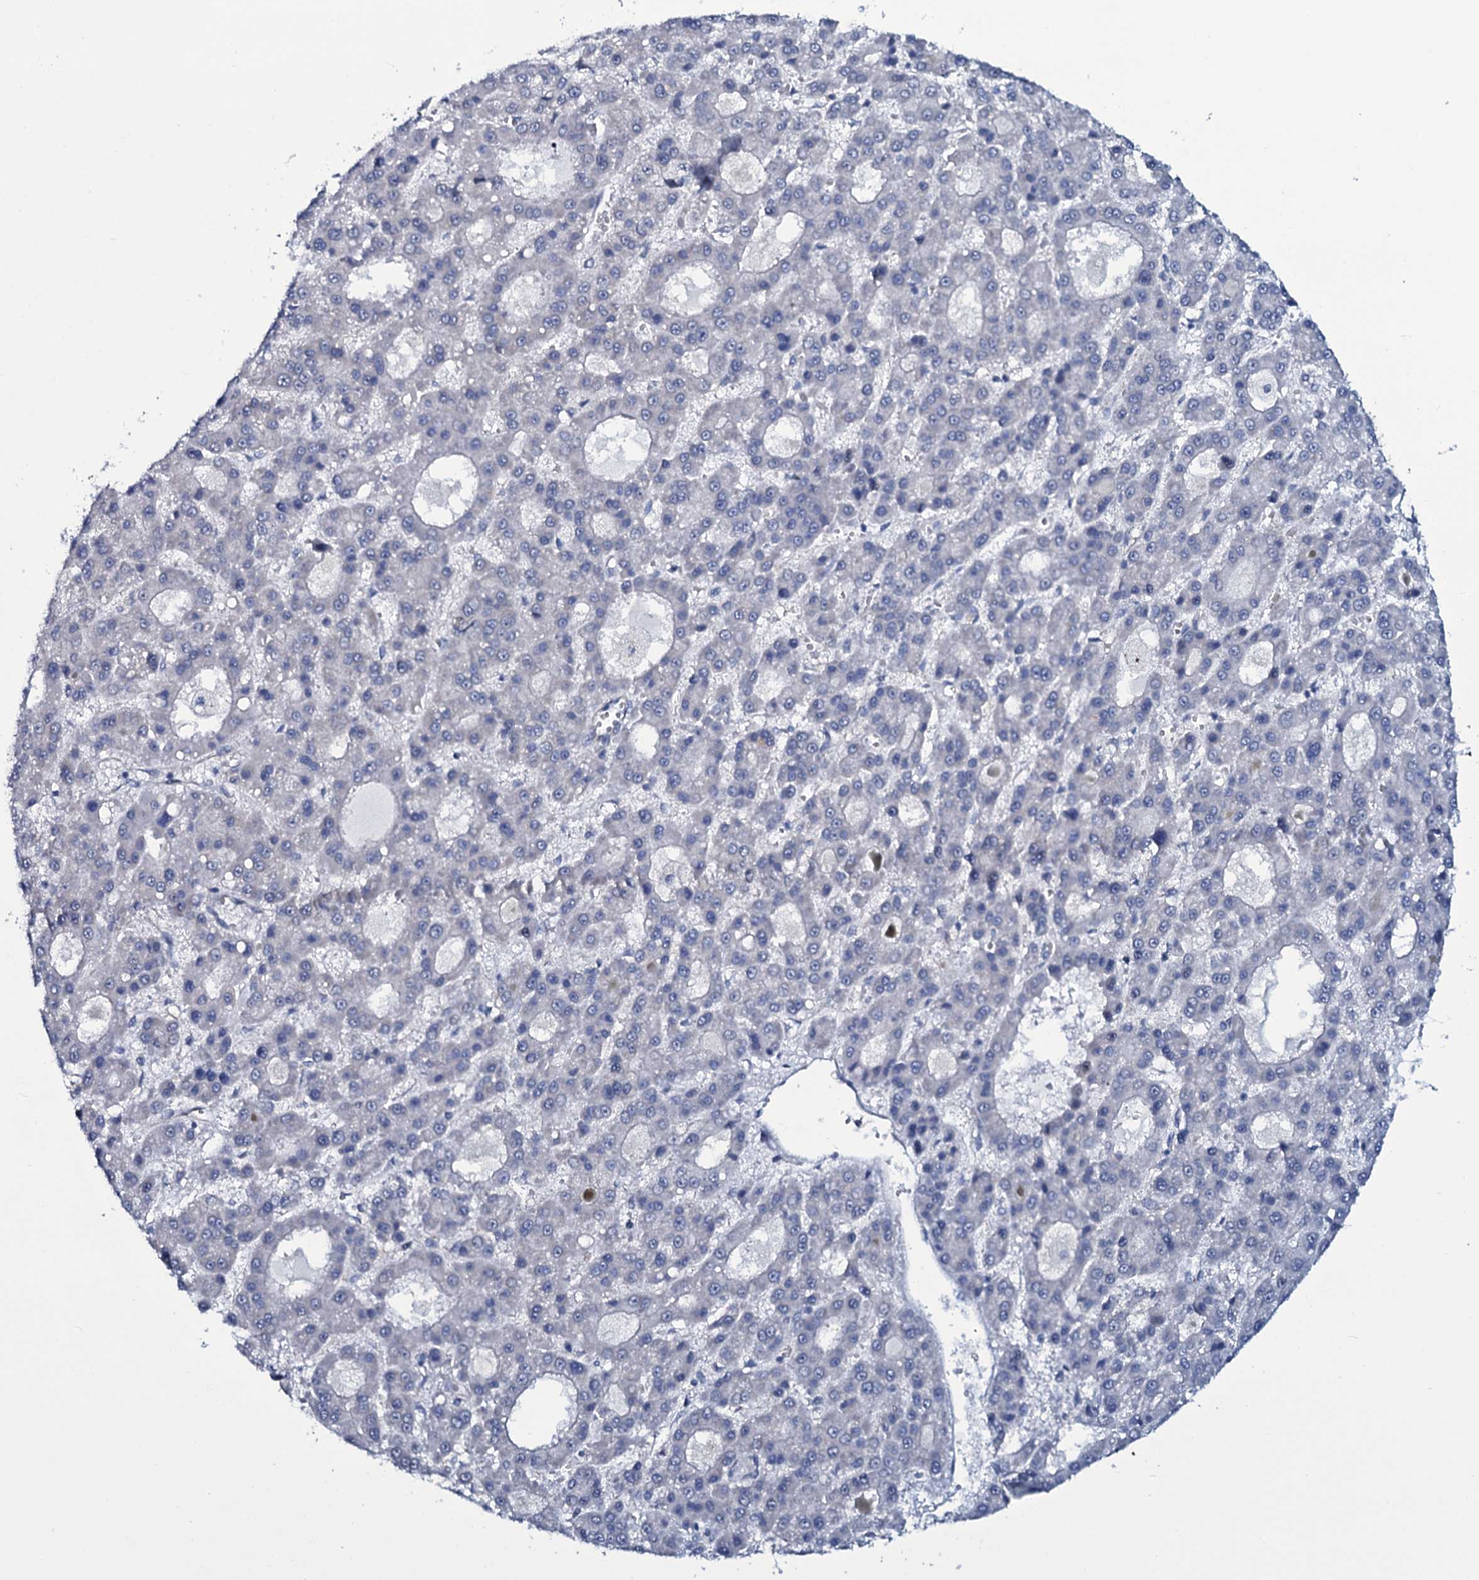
{"staining": {"intensity": "negative", "quantity": "none", "location": "none"}, "tissue": "liver cancer", "cell_type": "Tumor cells", "image_type": "cancer", "snomed": [{"axis": "morphology", "description": "Carcinoma, Hepatocellular, NOS"}, {"axis": "topography", "description": "Liver"}], "caption": "A high-resolution image shows immunohistochemistry (IHC) staining of liver cancer (hepatocellular carcinoma), which exhibits no significant positivity in tumor cells.", "gene": "WIPF3", "patient": {"sex": "male", "age": 70}}